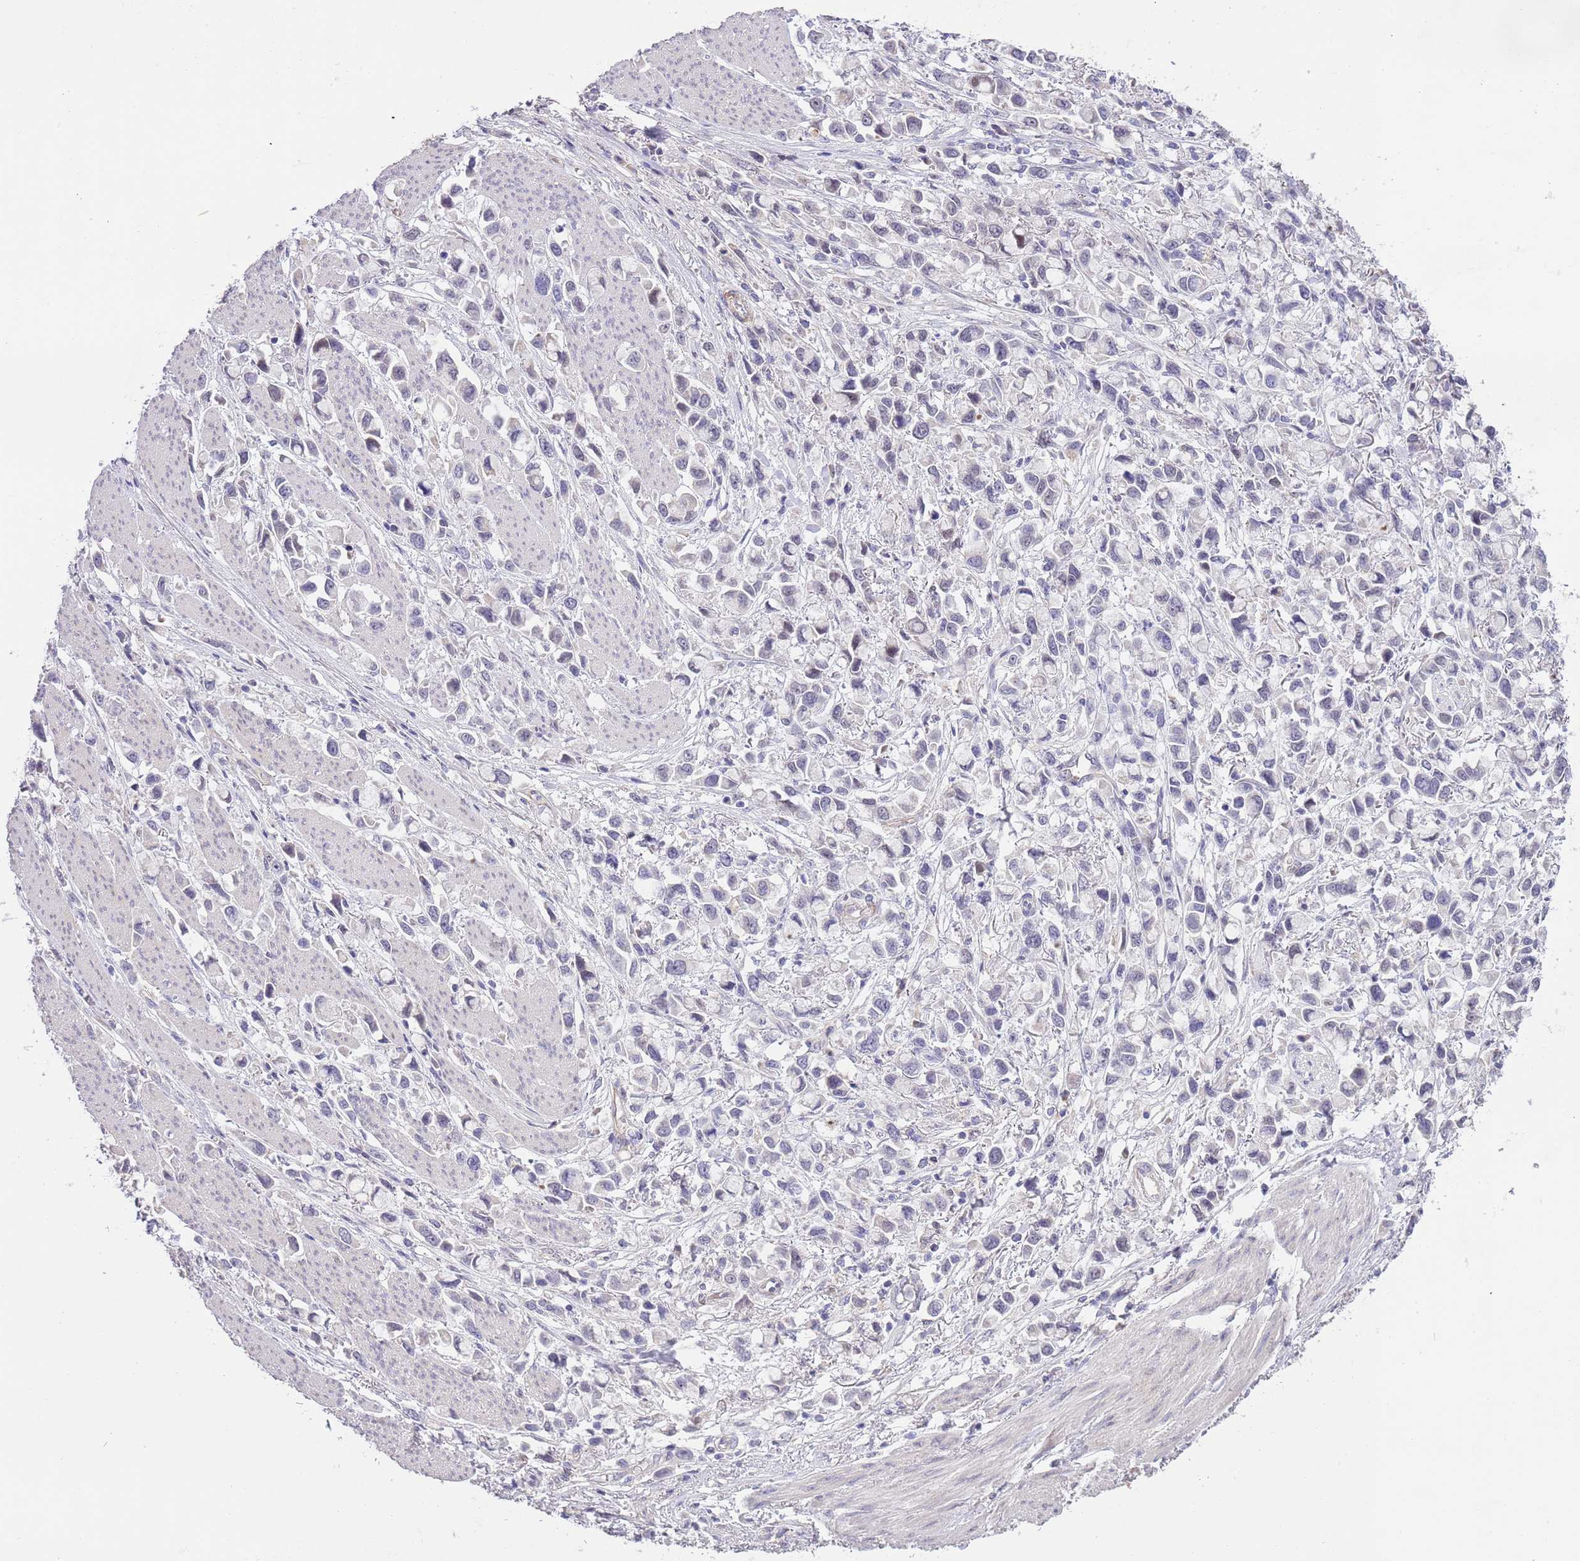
{"staining": {"intensity": "negative", "quantity": "none", "location": "none"}, "tissue": "stomach cancer", "cell_type": "Tumor cells", "image_type": "cancer", "snomed": [{"axis": "morphology", "description": "Adenocarcinoma, NOS"}, {"axis": "topography", "description": "Stomach"}], "caption": "This is an IHC histopathology image of human stomach adenocarcinoma. There is no positivity in tumor cells.", "gene": "AP1S2", "patient": {"sex": "female", "age": 81}}